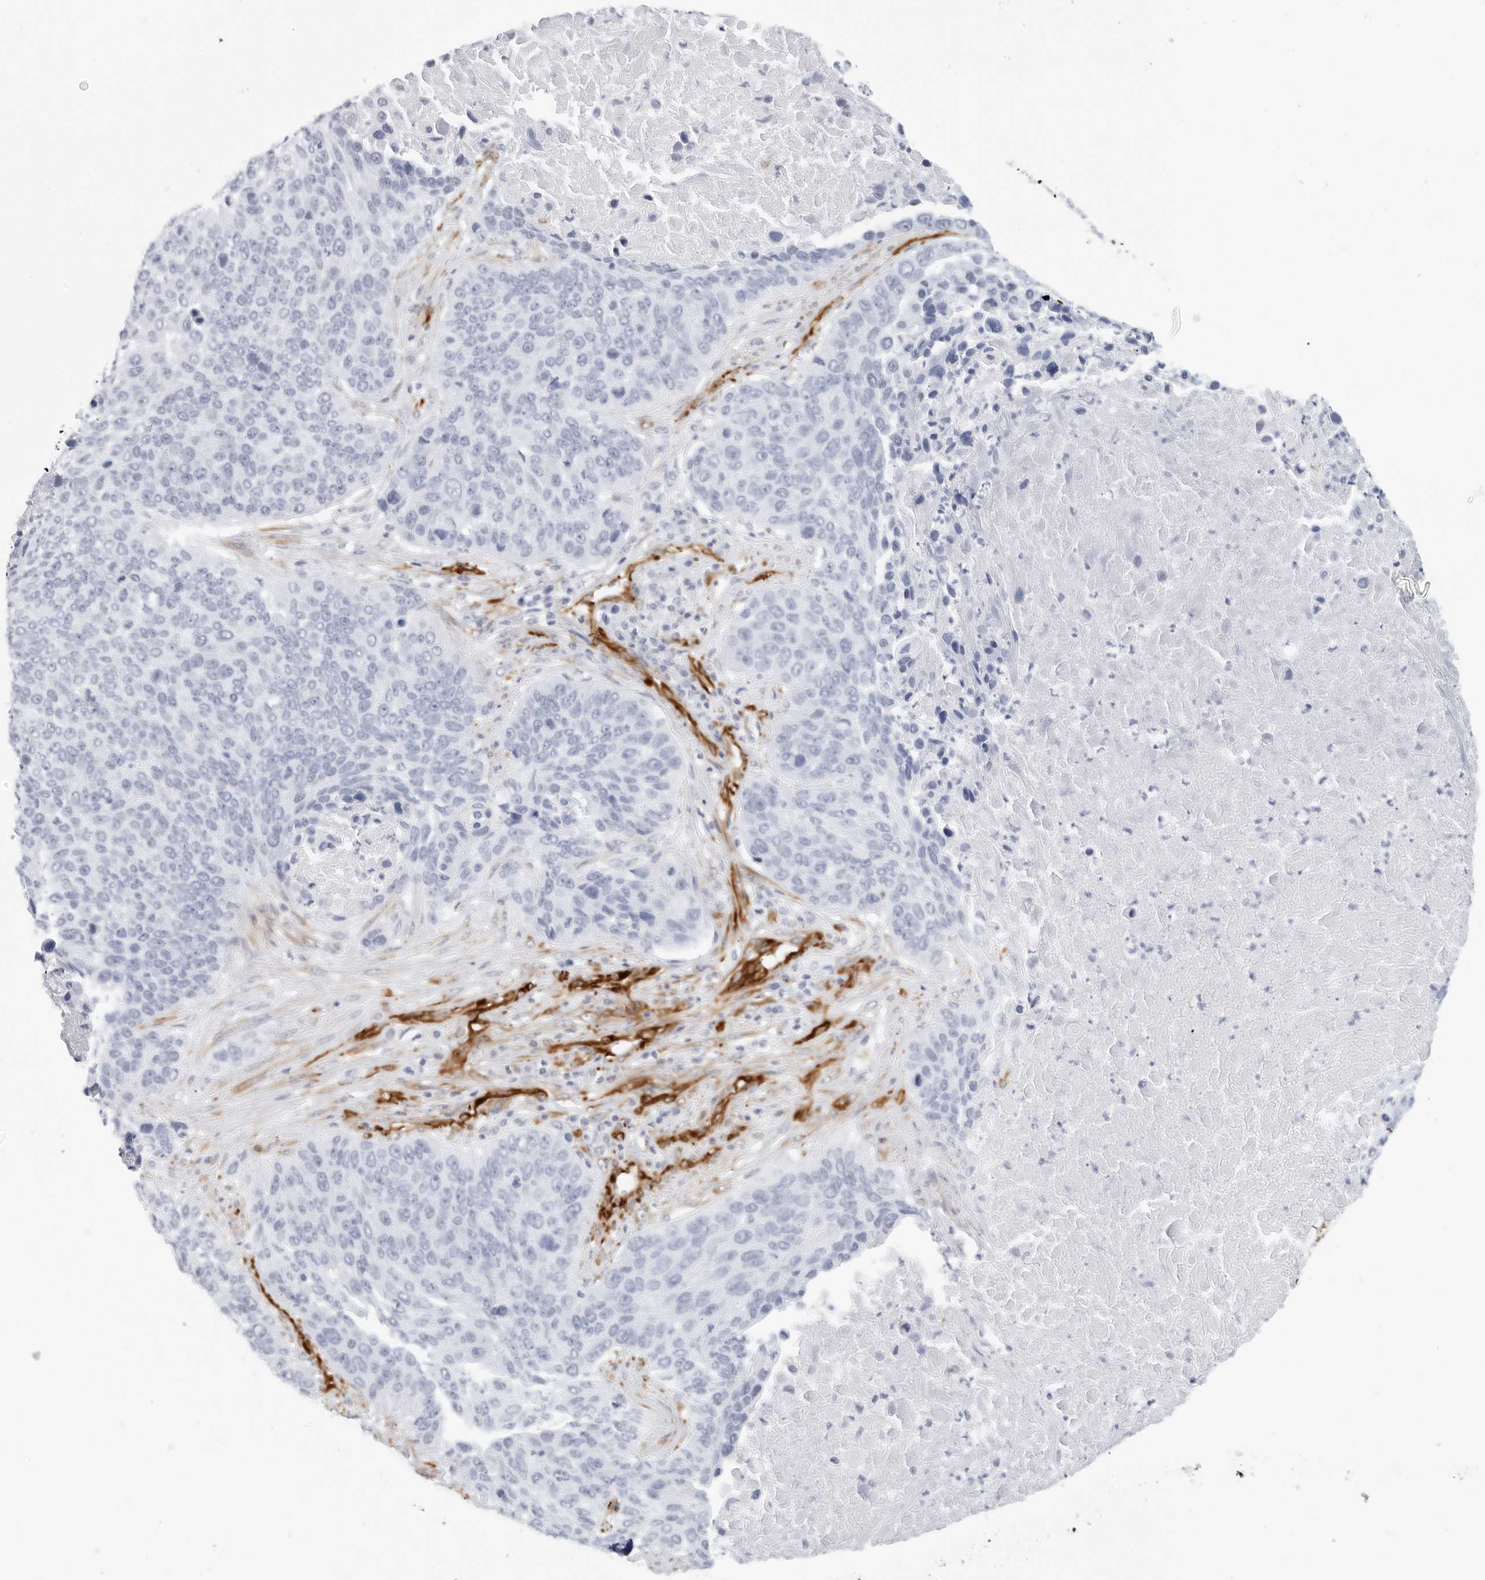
{"staining": {"intensity": "negative", "quantity": "none", "location": "none"}, "tissue": "lung cancer", "cell_type": "Tumor cells", "image_type": "cancer", "snomed": [{"axis": "morphology", "description": "Squamous cell carcinoma, NOS"}, {"axis": "topography", "description": "Lung"}], "caption": "An image of human lung squamous cell carcinoma is negative for staining in tumor cells. (Immunohistochemistry (ihc), brightfield microscopy, high magnification).", "gene": "NES", "patient": {"sex": "male", "age": 66}}